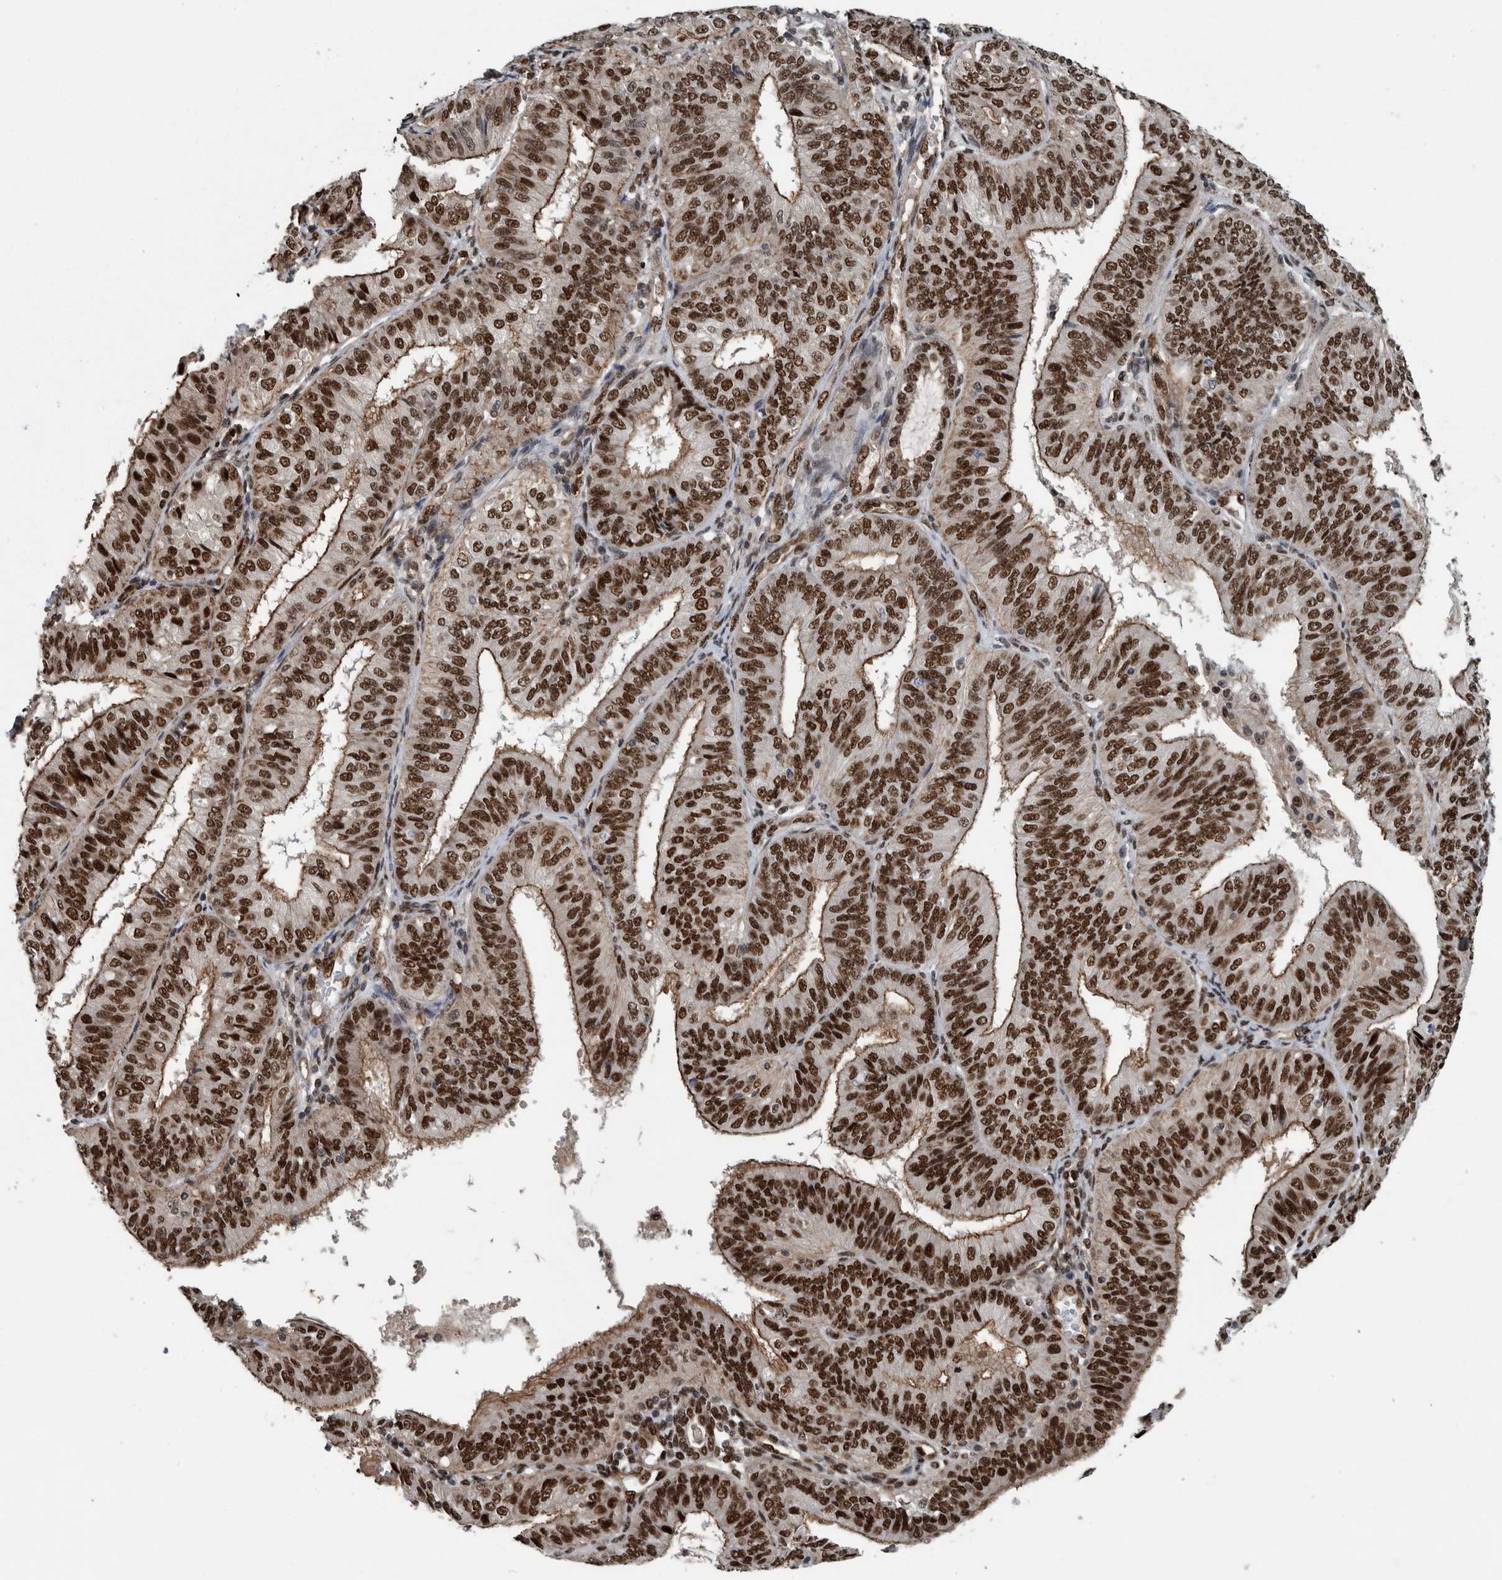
{"staining": {"intensity": "strong", "quantity": ">75%", "location": "nuclear"}, "tissue": "endometrial cancer", "cell_type": "Tumor cells", "image_type": "cancer", "snomed": [{"axis": "morphology", "description": "Adenocarcinoma, NOS"}, {"axis": "topography", "description": "Endometrium"}], "caption": "Endometrial adenocarcinoma stained with DAB immunohistochemistry (IHC) reveals high levels of strong nuclear staining in about >75% of tumor cells.", "gene": "FAM135B", "patient": {"sex": "female", "age": 58}}